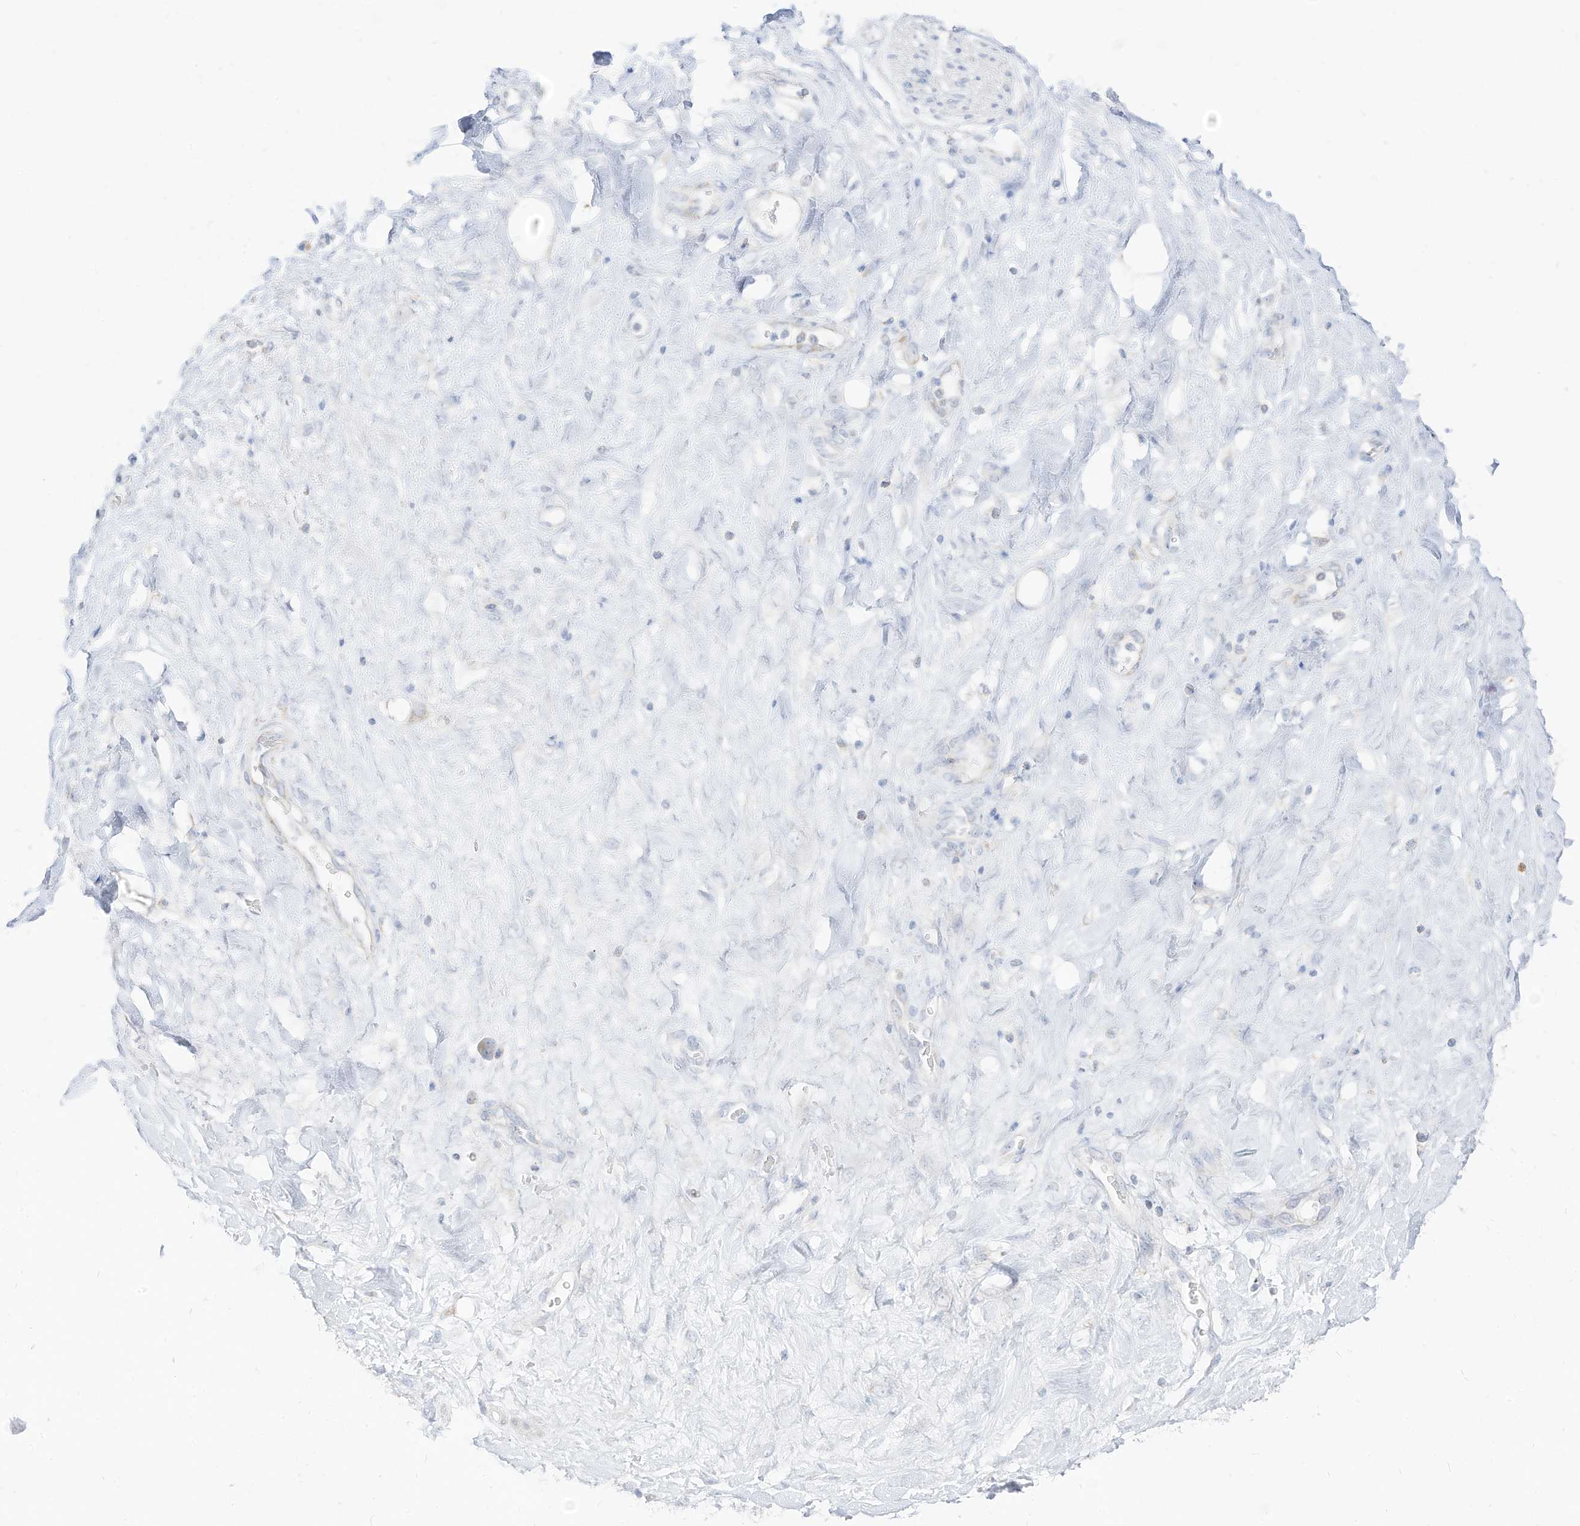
{"staining": {"intensity": "weak", "quantity": "25%-75%", "location": "cytoplasmic/membranous"}, "tissue": "adipose tissue", "cell_type": "Adipocytes", "image_type": "normal", "snomed": [{"axis": "morphology", "description": "Normal tissue, NOS"}, {"axis": "morphology", "description": "Adenocarcinoma, NOS"}, {"axis": "topography", "description": "Pancreas"}, {"axis": "topography", "description": "Peripheral nerve tissue"}], "caption": "A low amount of weak cytoplasmic/membranous staining is present in about 25%-75% of adipocytes in benign adipose tissue. (brown staining indicates protein expression, while blue staining denotes nuclei).", "gene": "ETHE1", "patient": {"sex": "male", "age": 59}}